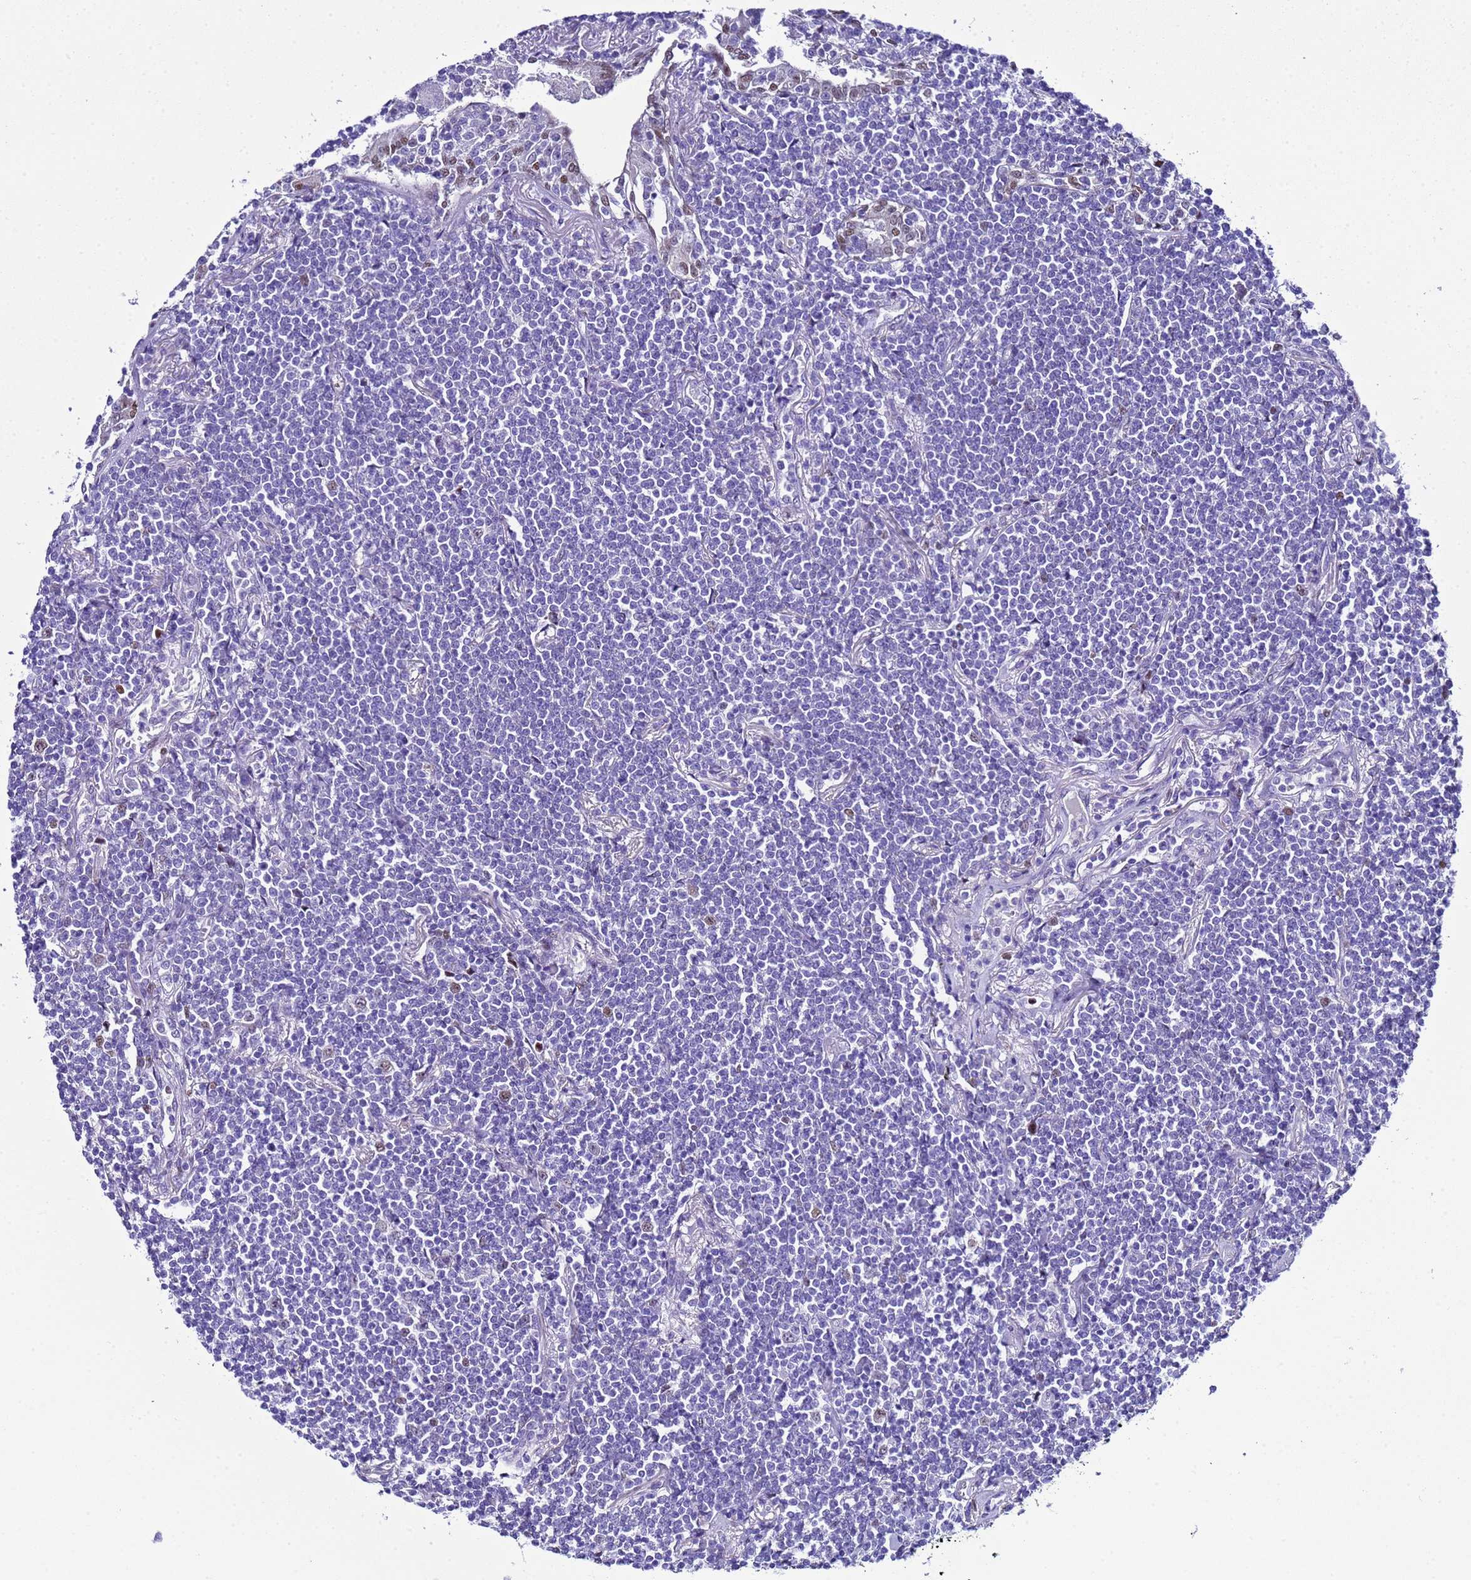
{"staining": {"intensity": "negative", "quantity": "none", "location": "none"}, "tissue": "lymphoma", "cell_type": "Tumor cells", "image_type": "cancer", "snomed": [{"axis": "morphology", "description": "Malignant lymphoma, non-Hodgkin's type, Low grade"}, {"axis": "topography", "description": "Lung"}], "caption": "Human lymphoma stained for a protein using IHC demonstrates no staining in tumor cells.", "gene": "BCL7A", "patient": {"sex": "female", "age": 71}}